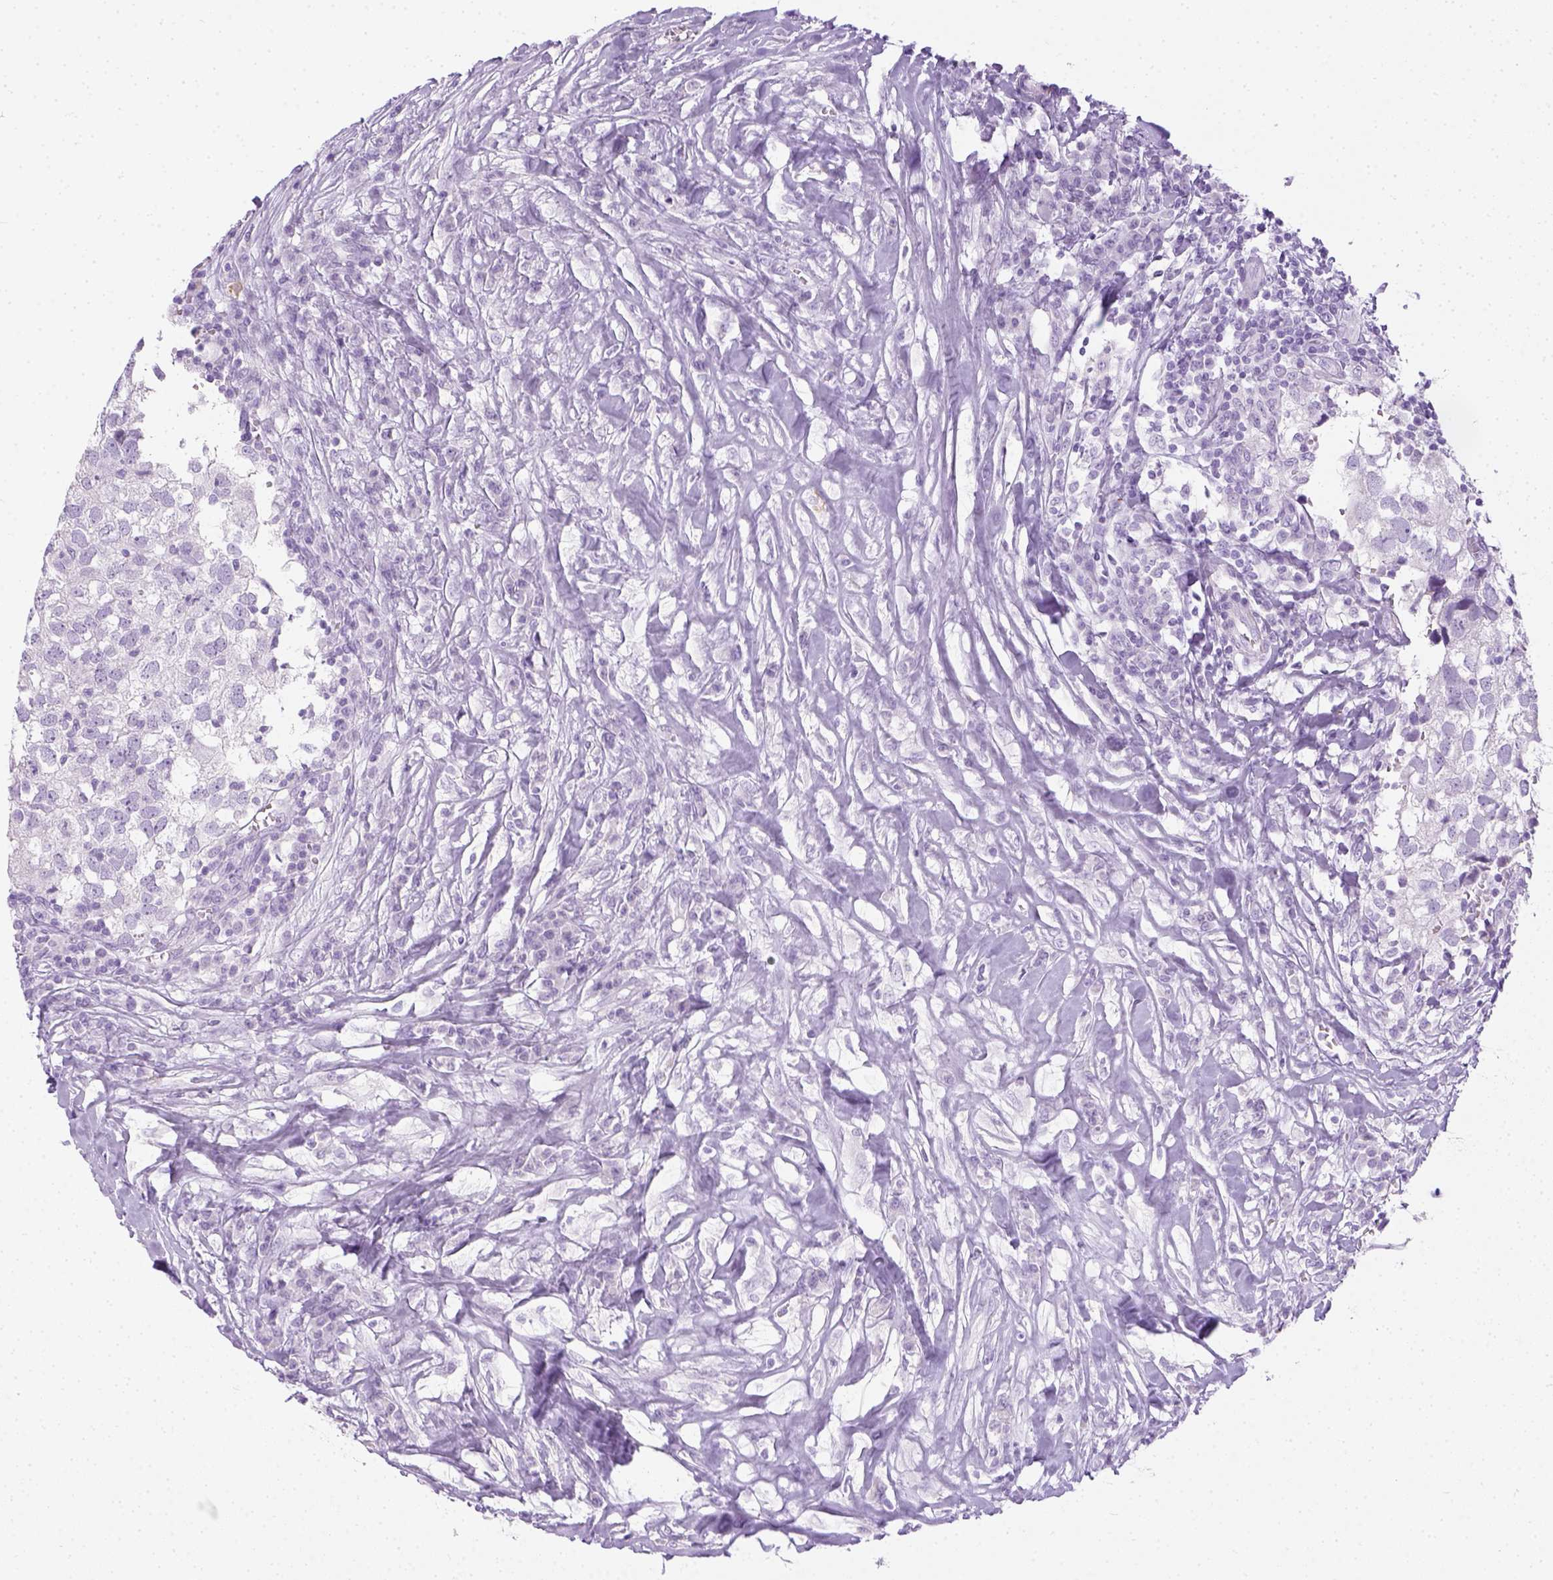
{"staining": {"intensity": "negative", "quantity": "none", "location": "none"}, "tissue": "breast cancer", "cell_type": "Tumor cells", "image_type": "cancer", "snomed": [{"axis": "morphology", "description": "Duct carcinoma"}, {"axis": "topography", "description": "Breast"}], "caption": "An image of human breast cancer (invasive ductal carcinoma) is negative for staining in tumor cells.", "gene": "LGSN", "patient": {"sex": "female", "age": 30}}